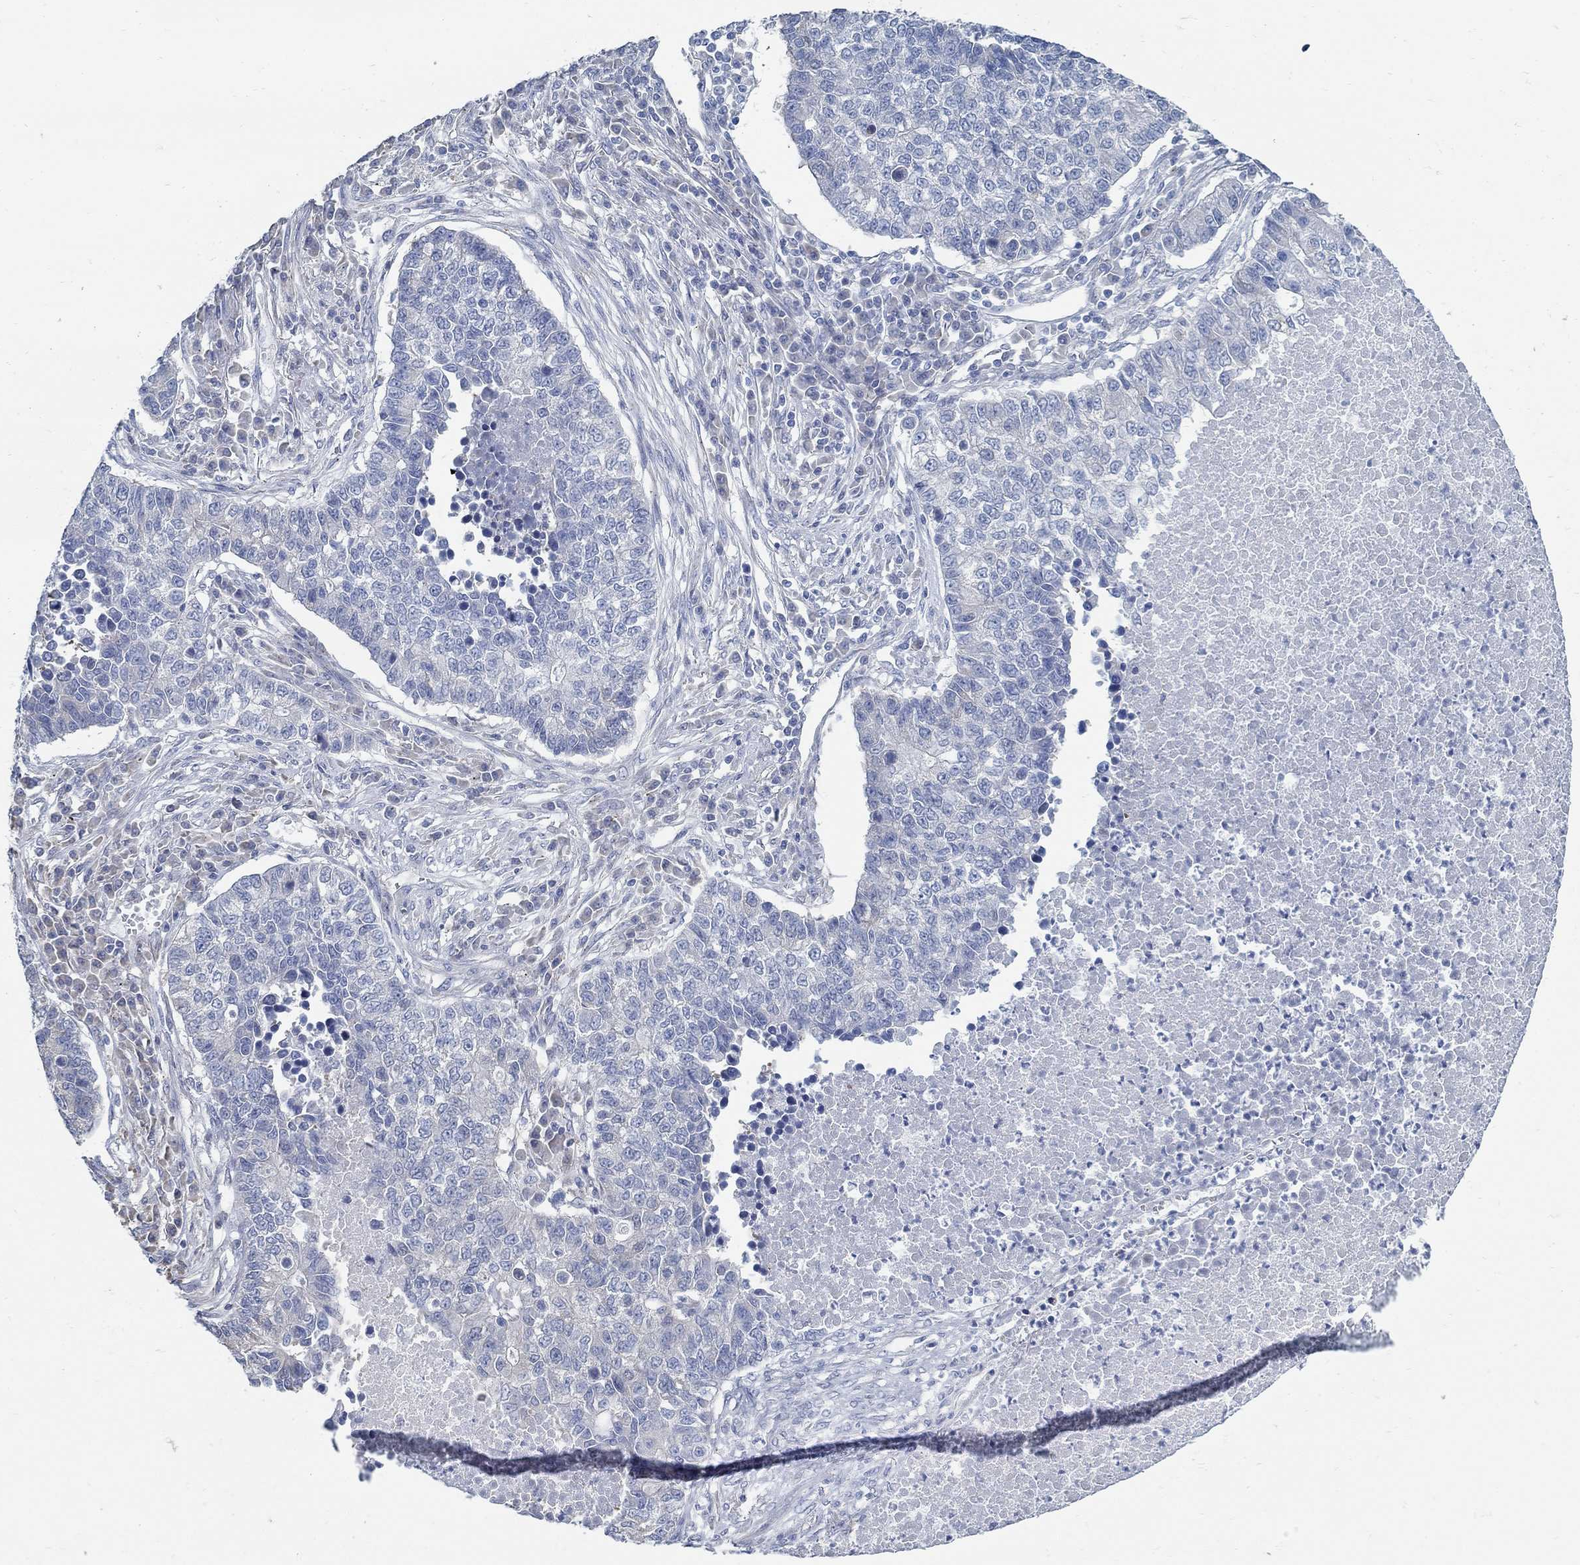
{"staining": {"intensity": "negative", "quantity": "none", "location": "none"}, "tissue": "lung cancer", "cell_type": "Tumor cells", "image_type": "cancer", "snomed": [{"axis": "morphology", "description": "Adenocarcinoma, NOS"}, {"axis": "topography", "description": "Lung"}], "caption": "Immunohistochemical staining of human lung cancer (adenocarcinoma) shows no significant positivity in tumor cells.", "gene": "C15orf39", "patient": {"sex": "male", "age": 57}}